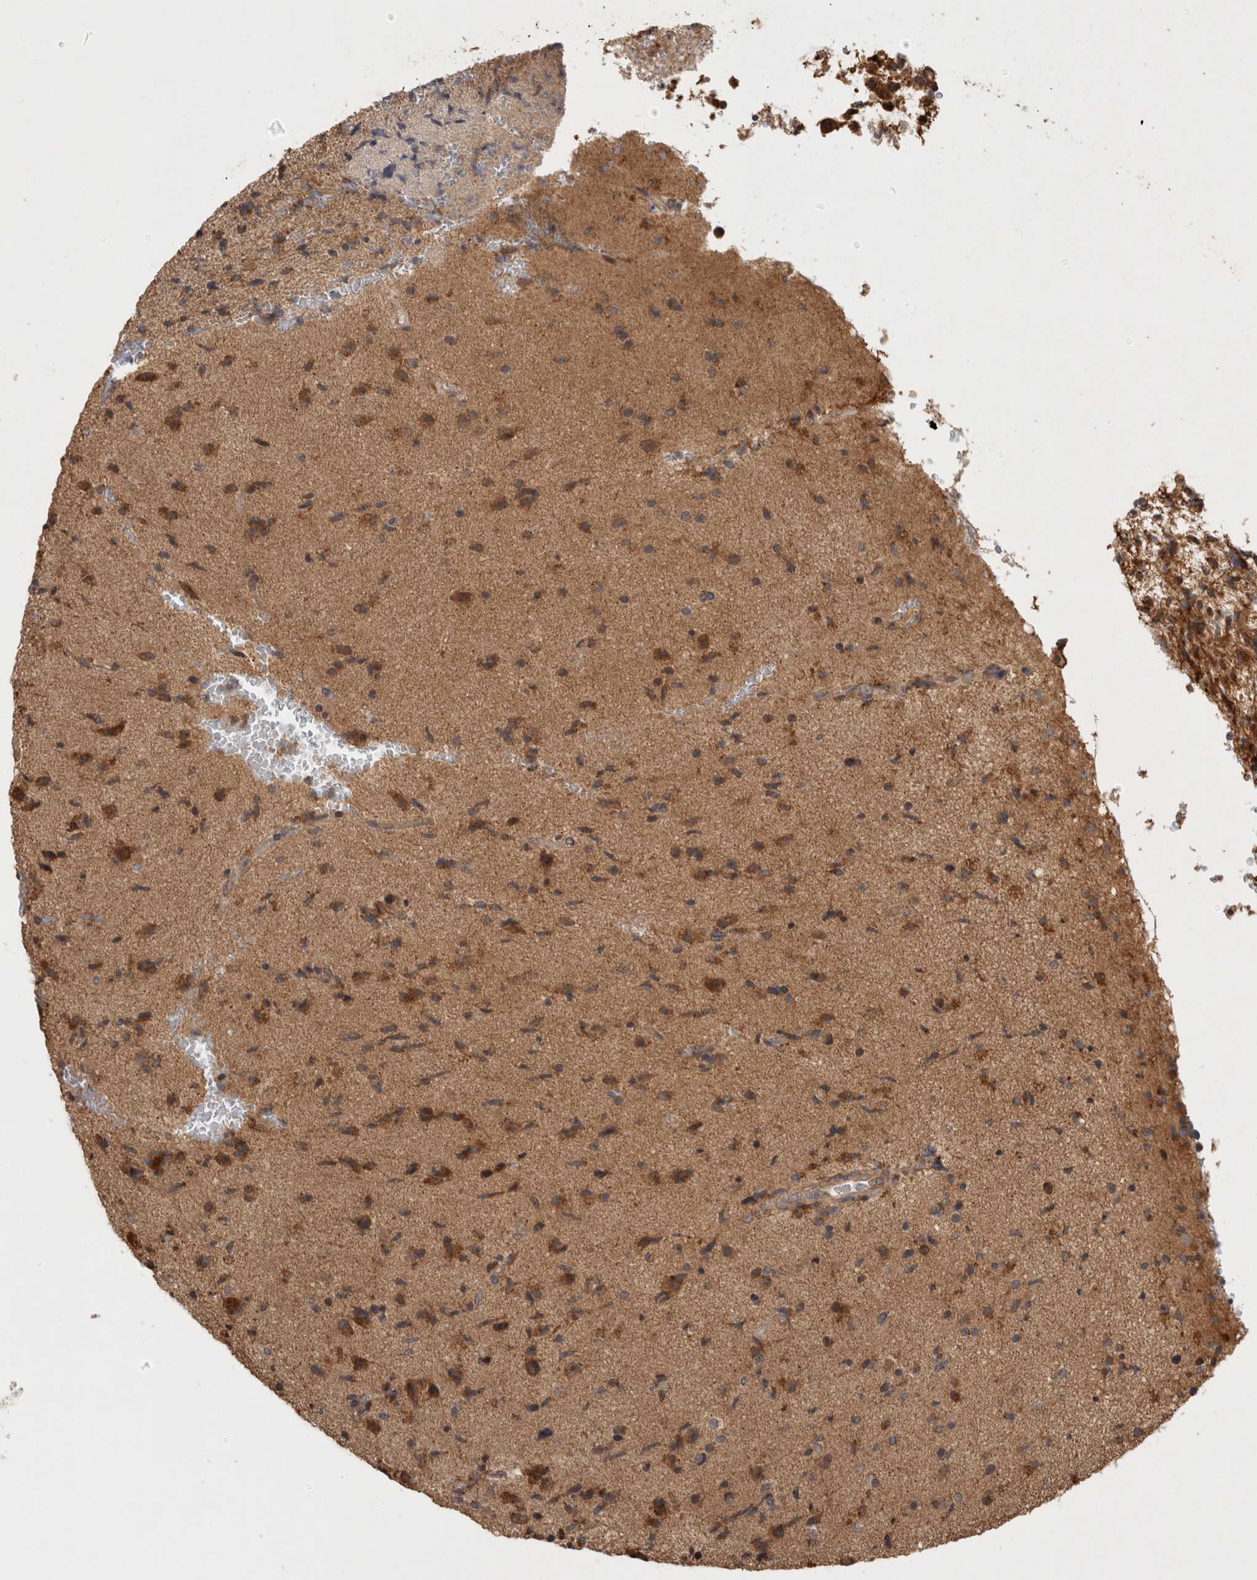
{"staining": {"intensity": "moderate", "quantity": "25%-75%", "location": "cytoplasmic/membranous"}, "tissue": "glioma", "cell_type": "Tumor cells", "image_type": "cancer", "snomed": [{"axis": "morphology", "description": "Glioma, malignant, High grade"}, {"axis": "topography", "description": "Brain"}], "caption": "Immunohistochemical staining of human malignant glioma (high-grade) shows medium levels of moderate cytoplasmic/membranous protein positivity in about 25%-75% of tumor cells.", "gene": "SERAC1", "patient": {"sex": "male", "age": 72}}